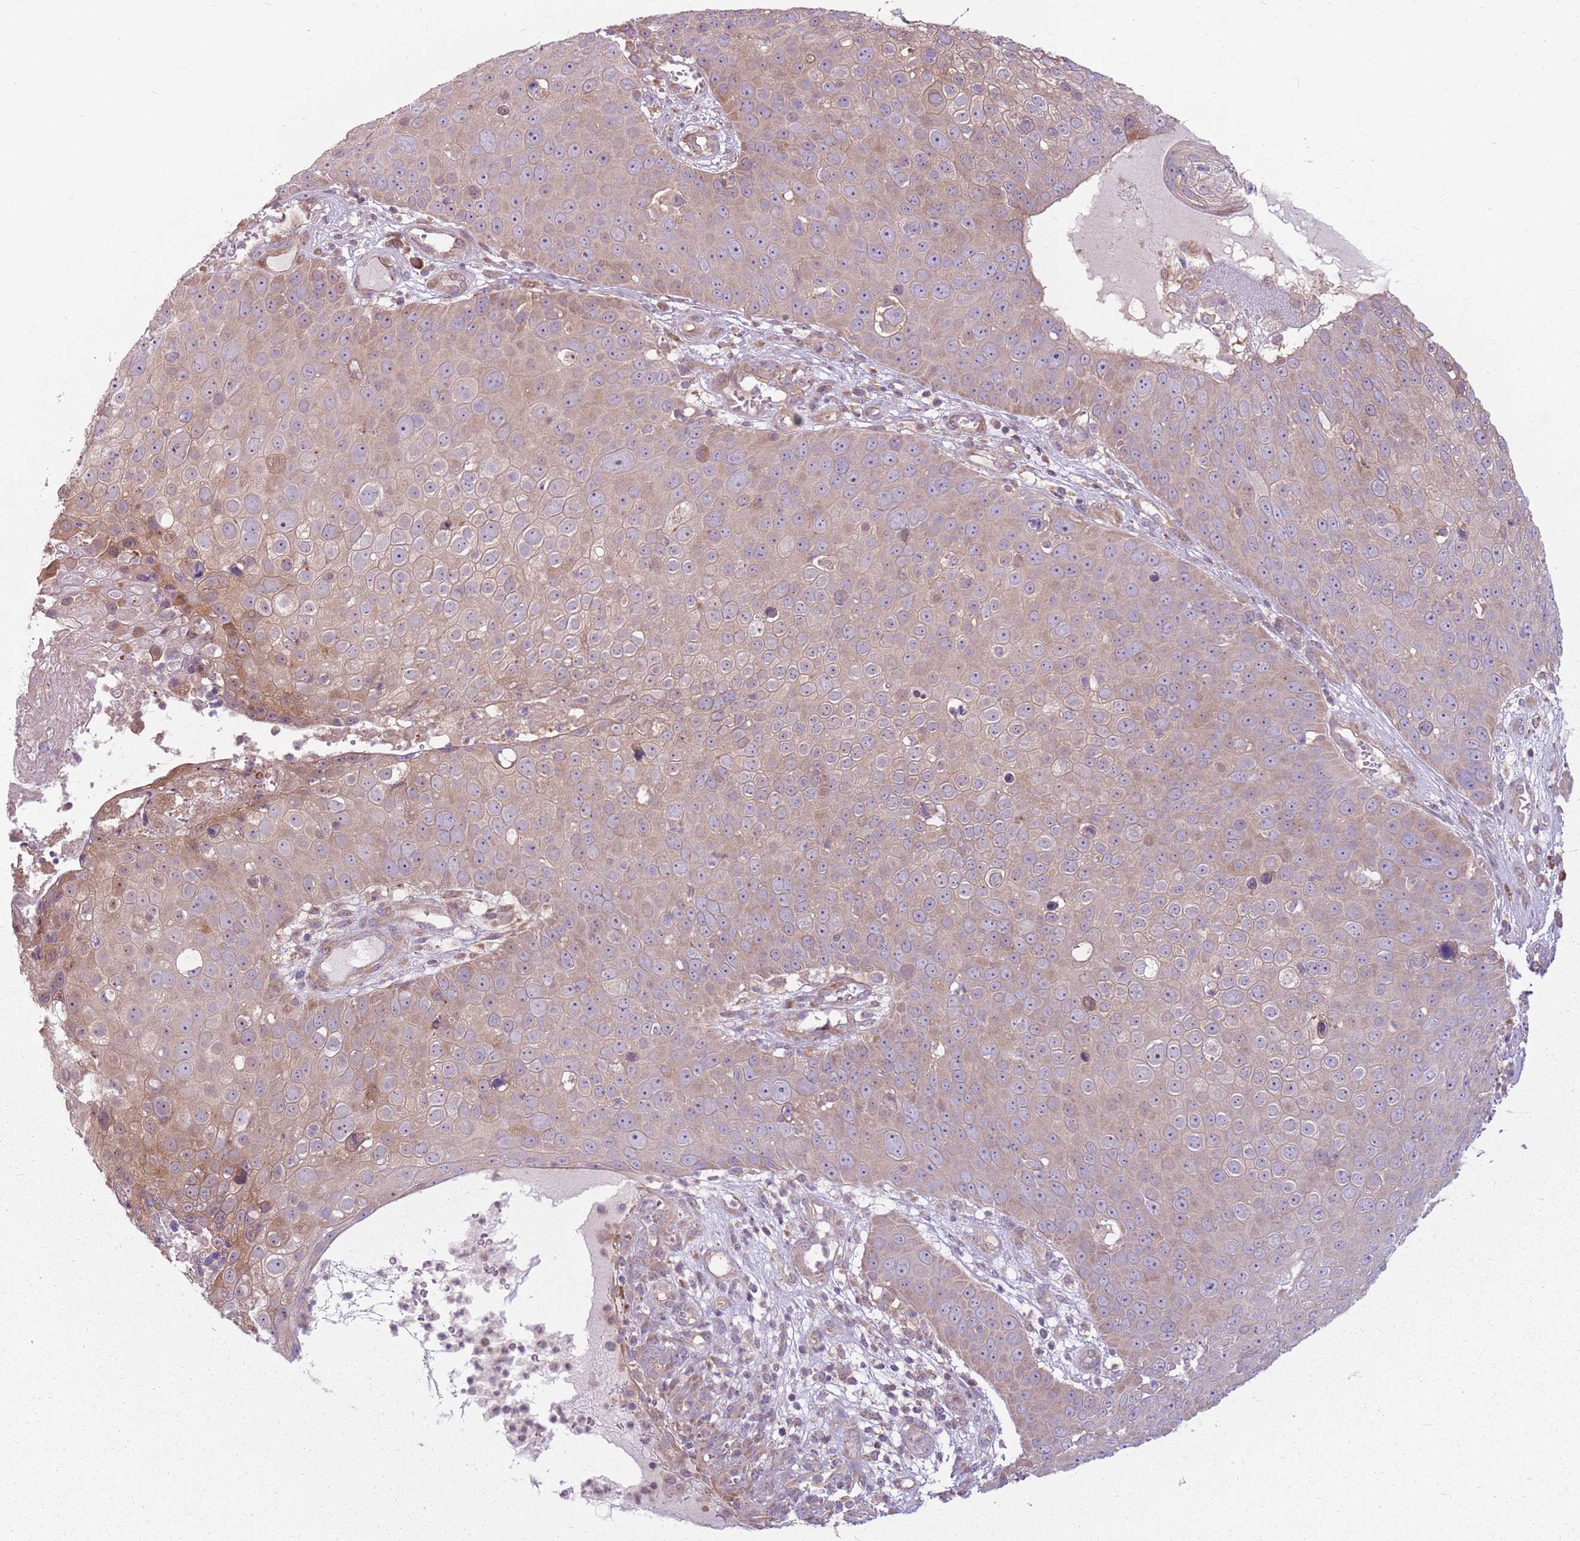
{"staining": {"intensity": "weak", "quantity": "25%-75%", "location": "cytoplasmic/membranous"}, "tissue": "skin cancer", "cell_type": "Tumor cells", "image_type": "cancer", "snomed": [{"axis": "morphology", "description": "Squamous cell carcinoma, NOS"}, {"axis": "topography", "description": "Skin"}], "caption": "Skin squamous cell carcinoma stained for a protein (brown) exhibits weak cytoplasmic/membranous positive positivity in approximately 25%-75% of tumor cells.", "gene": "RPL21", "patient": {"sex": "male", "age": 71}}